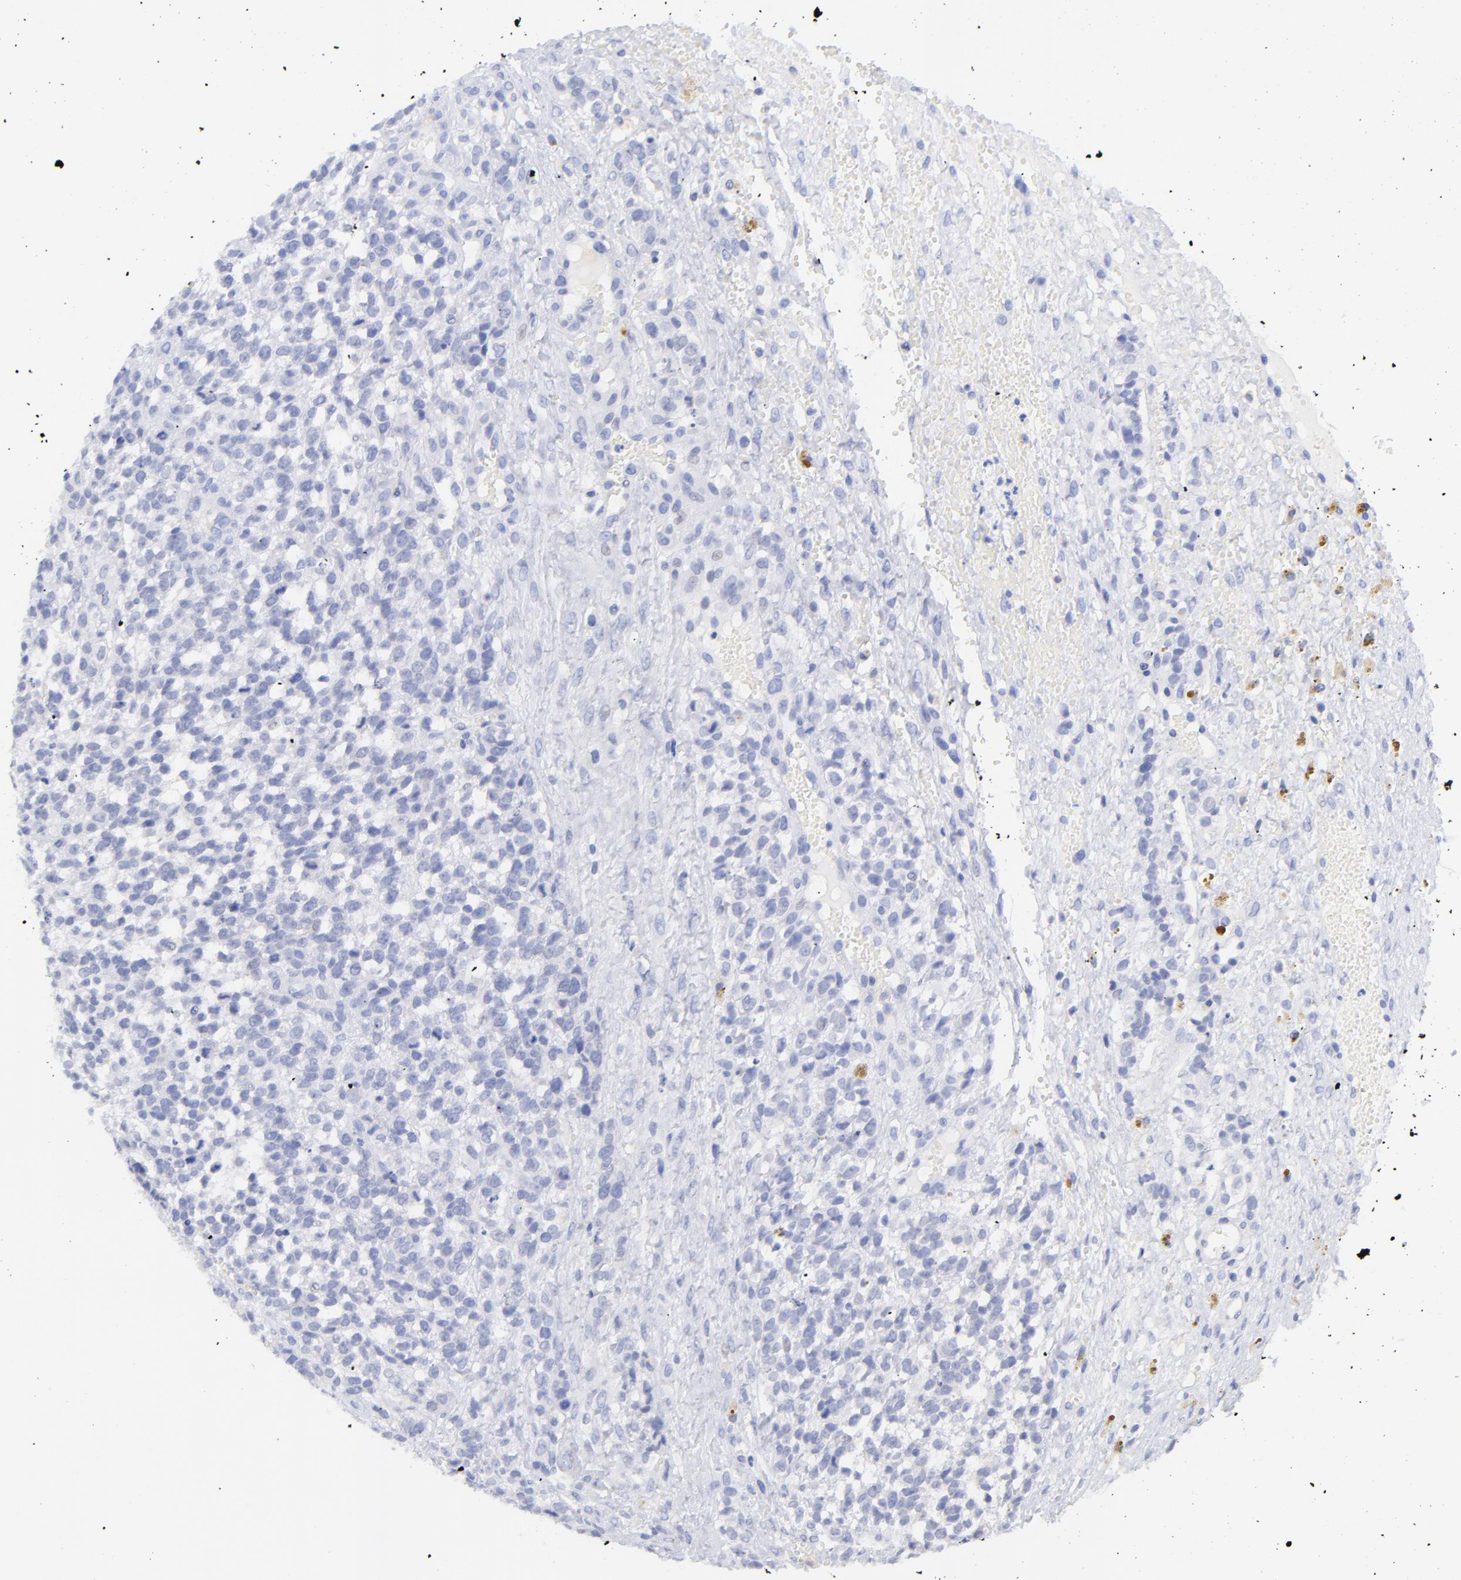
{"staining": {"intensity": "negative", "quantity": "none", "location": "none"}, "tissue": "glioma", "cell_type": "Tumor cells", "image_type": "cancer", "snomed": [{"axis": "morphology", "description": "Glioma, malignant, High grade"}, {"axis": "topography", "description": "Brain"}], "caption": "Immunohistochemical staining of glioma reveals no significant positivity in tumor cells.", "gene": "CFAP57", "patient": {"sex": "male", "age": 66}}